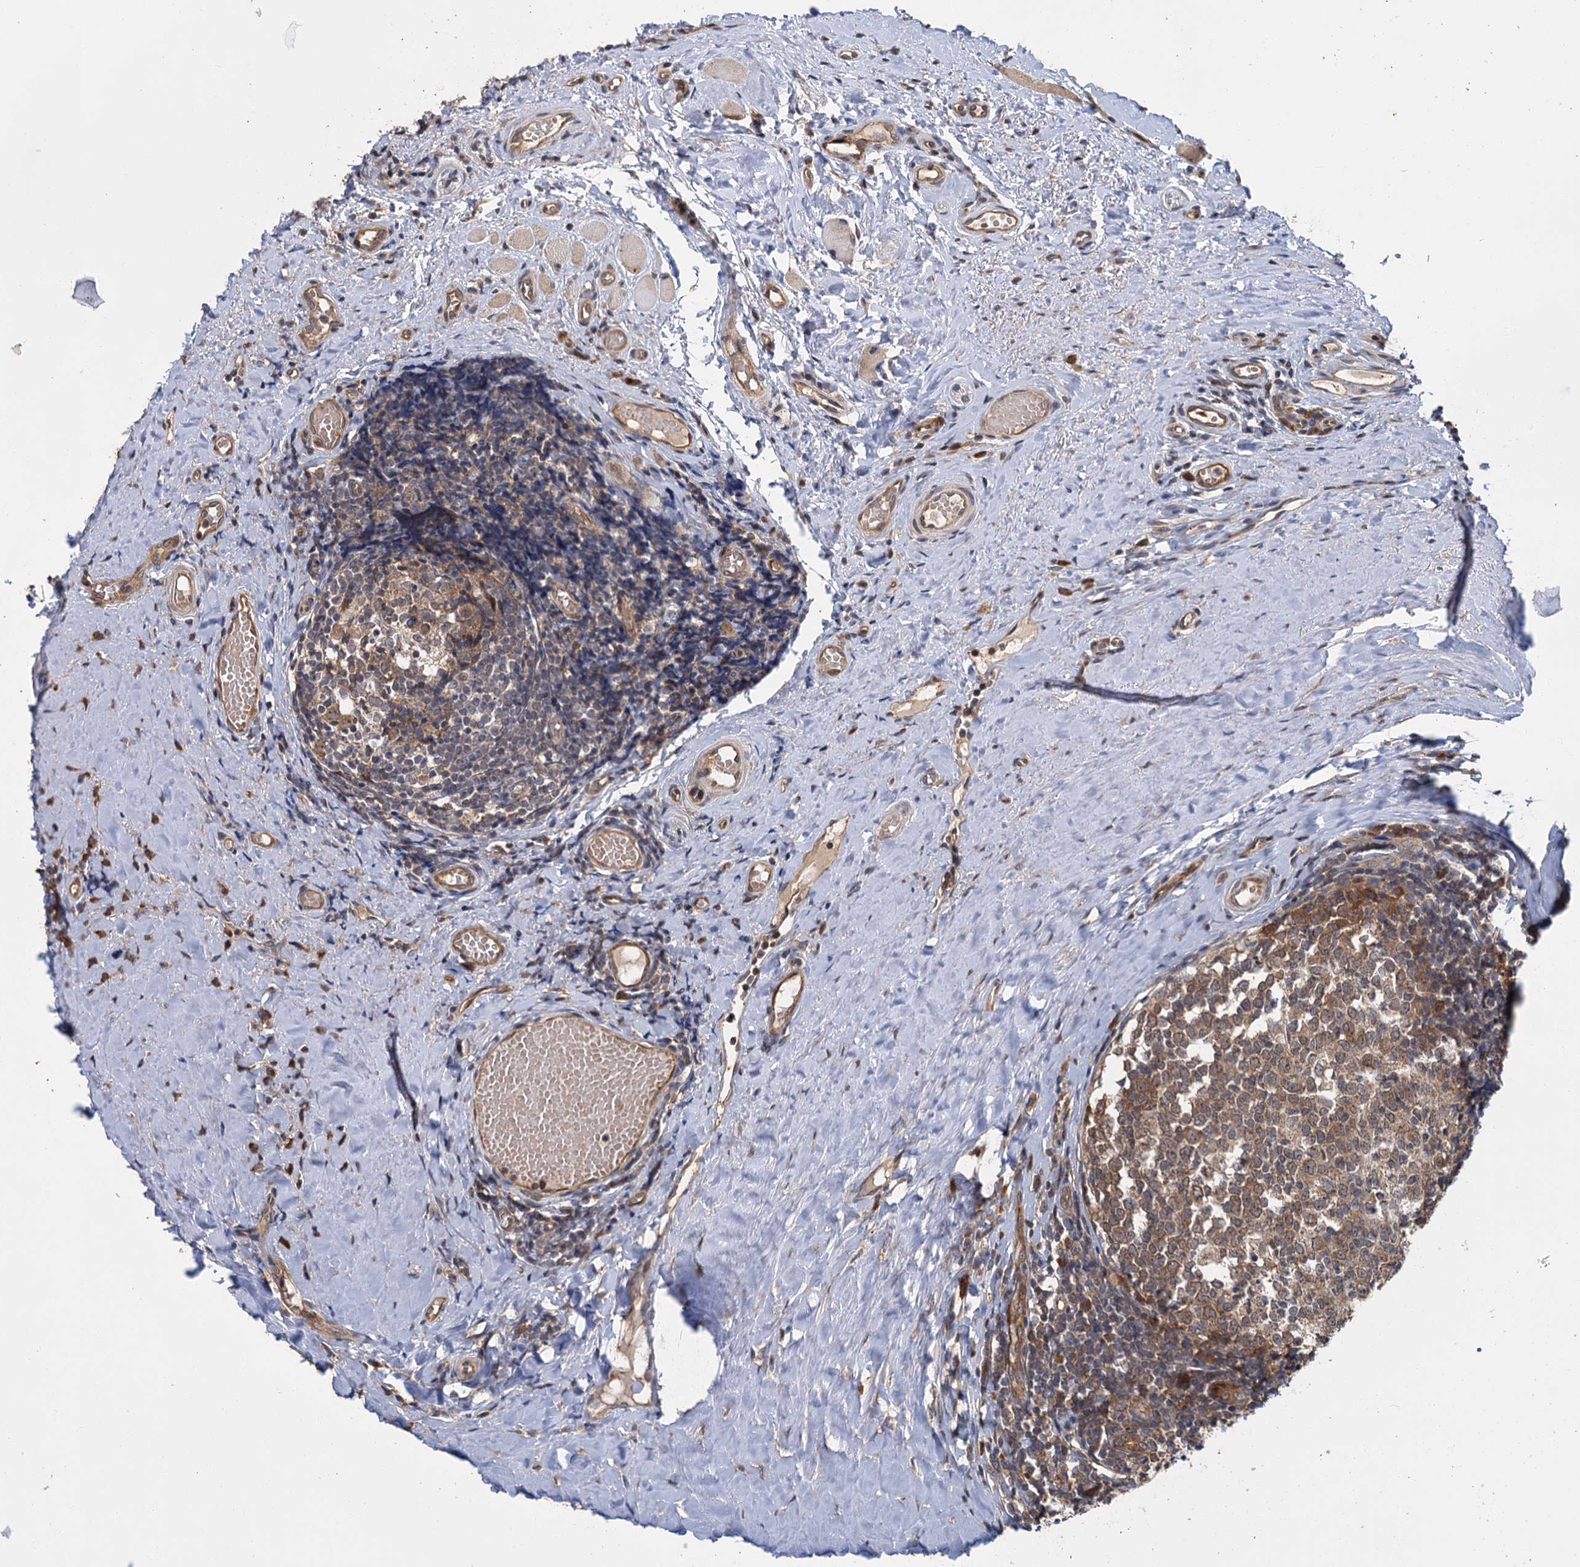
{"staining": {"intensity": "moderate", "quantity": "25%-75%", "location": "cytoplasmic/membranous"}, "tissue": "tonsil", "cell_type": "Germinal center cells", "image_type": "normal", "snomed": [{"axis": "morphology", "description": "Normal tissue, NOS"}, {"axis": "topography", "description": "Tonsil"}], "caption": "High-magnification brightfield microscopy of benign tonsil stained with DAB (3,3'-diaminobenzidine) (brown) and counterstained with hematoxylin (blue). germinal center cells exhibit moderate cytoplasmic/membranous expression is present in about25%-75% of cells. (DAB (3,3'-diaminobenzidine) IHC, brown staining for protein, blue staining for nuclei).", "gene": "KANSL2", "patient": {"sex": "female", "age": 19}}